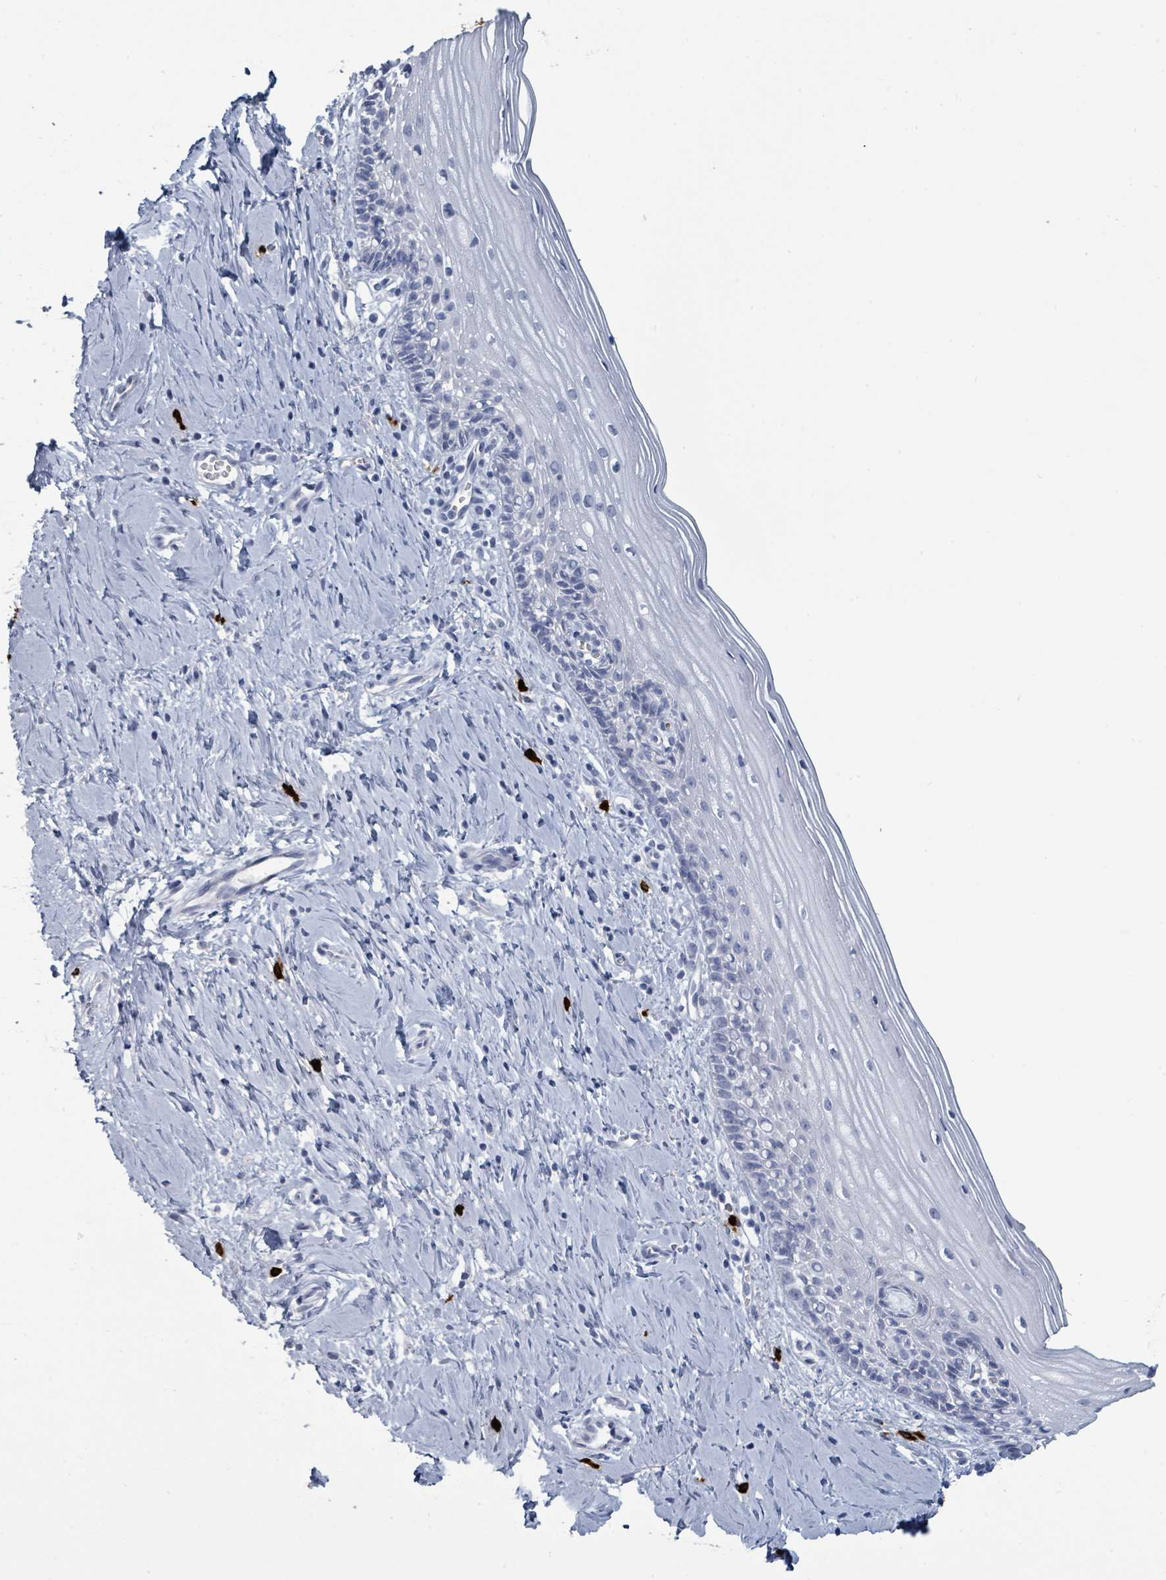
{"staining": {"intensity": "negative", "quantity": "none", "location": "none"}, "tissue": "cervix", "cell_type": "Glandular cells", "image_type": "normal", "snomed": [{"axis": "morphology", "description": "Normal tissue, NOS"}, {"axis": "topography", "description": "Cervix"}], "caption": "Glandular cells show no significant positivity in normal cervix.", "gene": "VPS13D", "patient": {"sex": "female", "age": 44}}